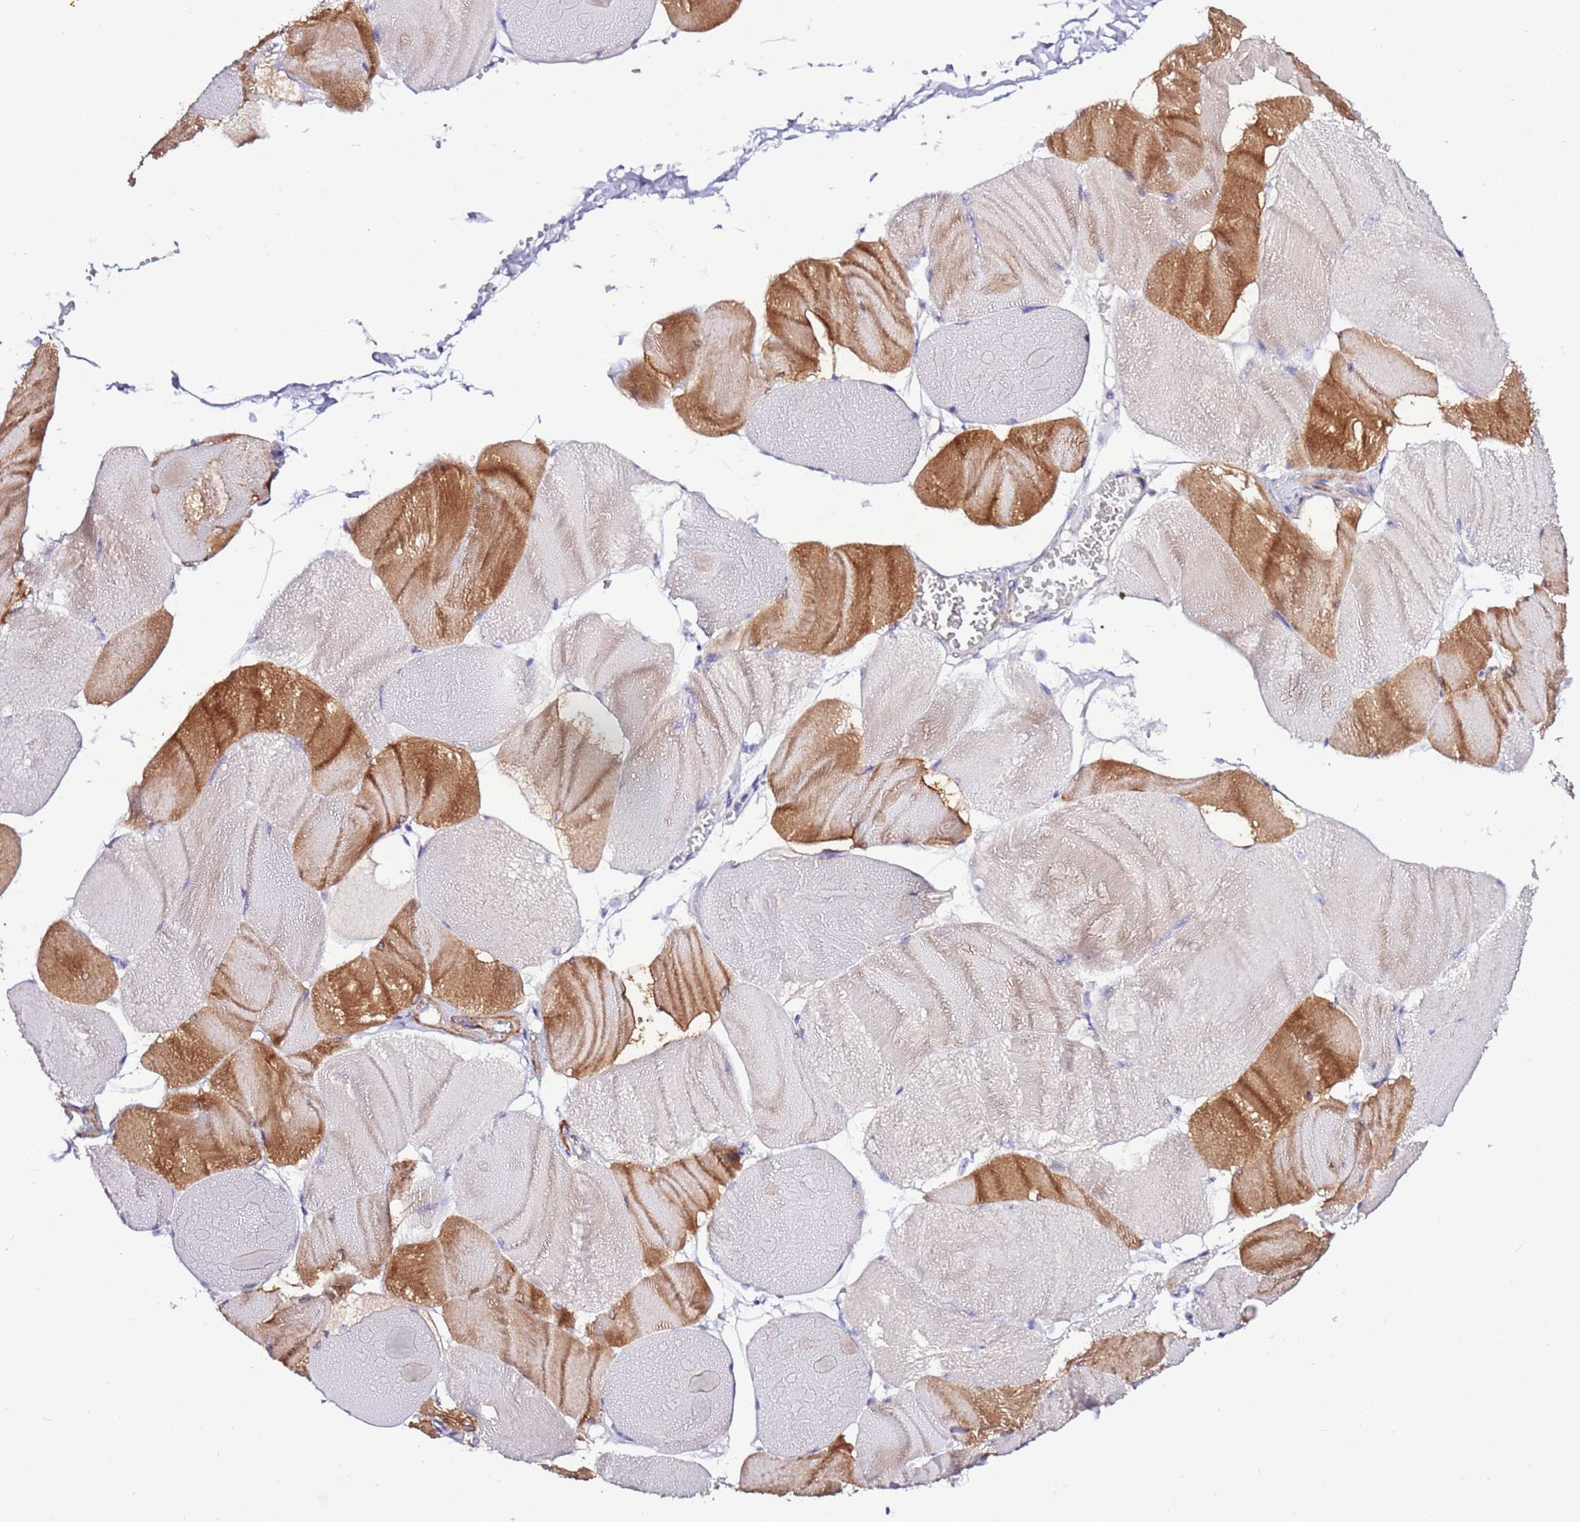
{"staining": {"intensity": "moderate", "quantity": "25%-75%", "location": "cytoplasmic/membranous"}, "tissue": "skeletal muscle", "cell_type": "Myocytes", "image_type": "normal", "snomed": [{"axis": "morphology", "description": "Normal tissue, NOS"}, {"axis": "morphology", "description": "Basal cell carcinoma"}, {"axis": "topography", "description": "Skeletal muscle"}], "caption": "Myocytes display moderate cytoplasmic/membranous expression in approximately 25%-75% of cells in benign skeletal muscle. The staining was performed using DAB to visualize the protein expression in brown, while the nuclei were stained in blue with hematoxylin (Magnification: 20x).", "gene": "ART5", "patient": {"sex": "female", "age": 64}}